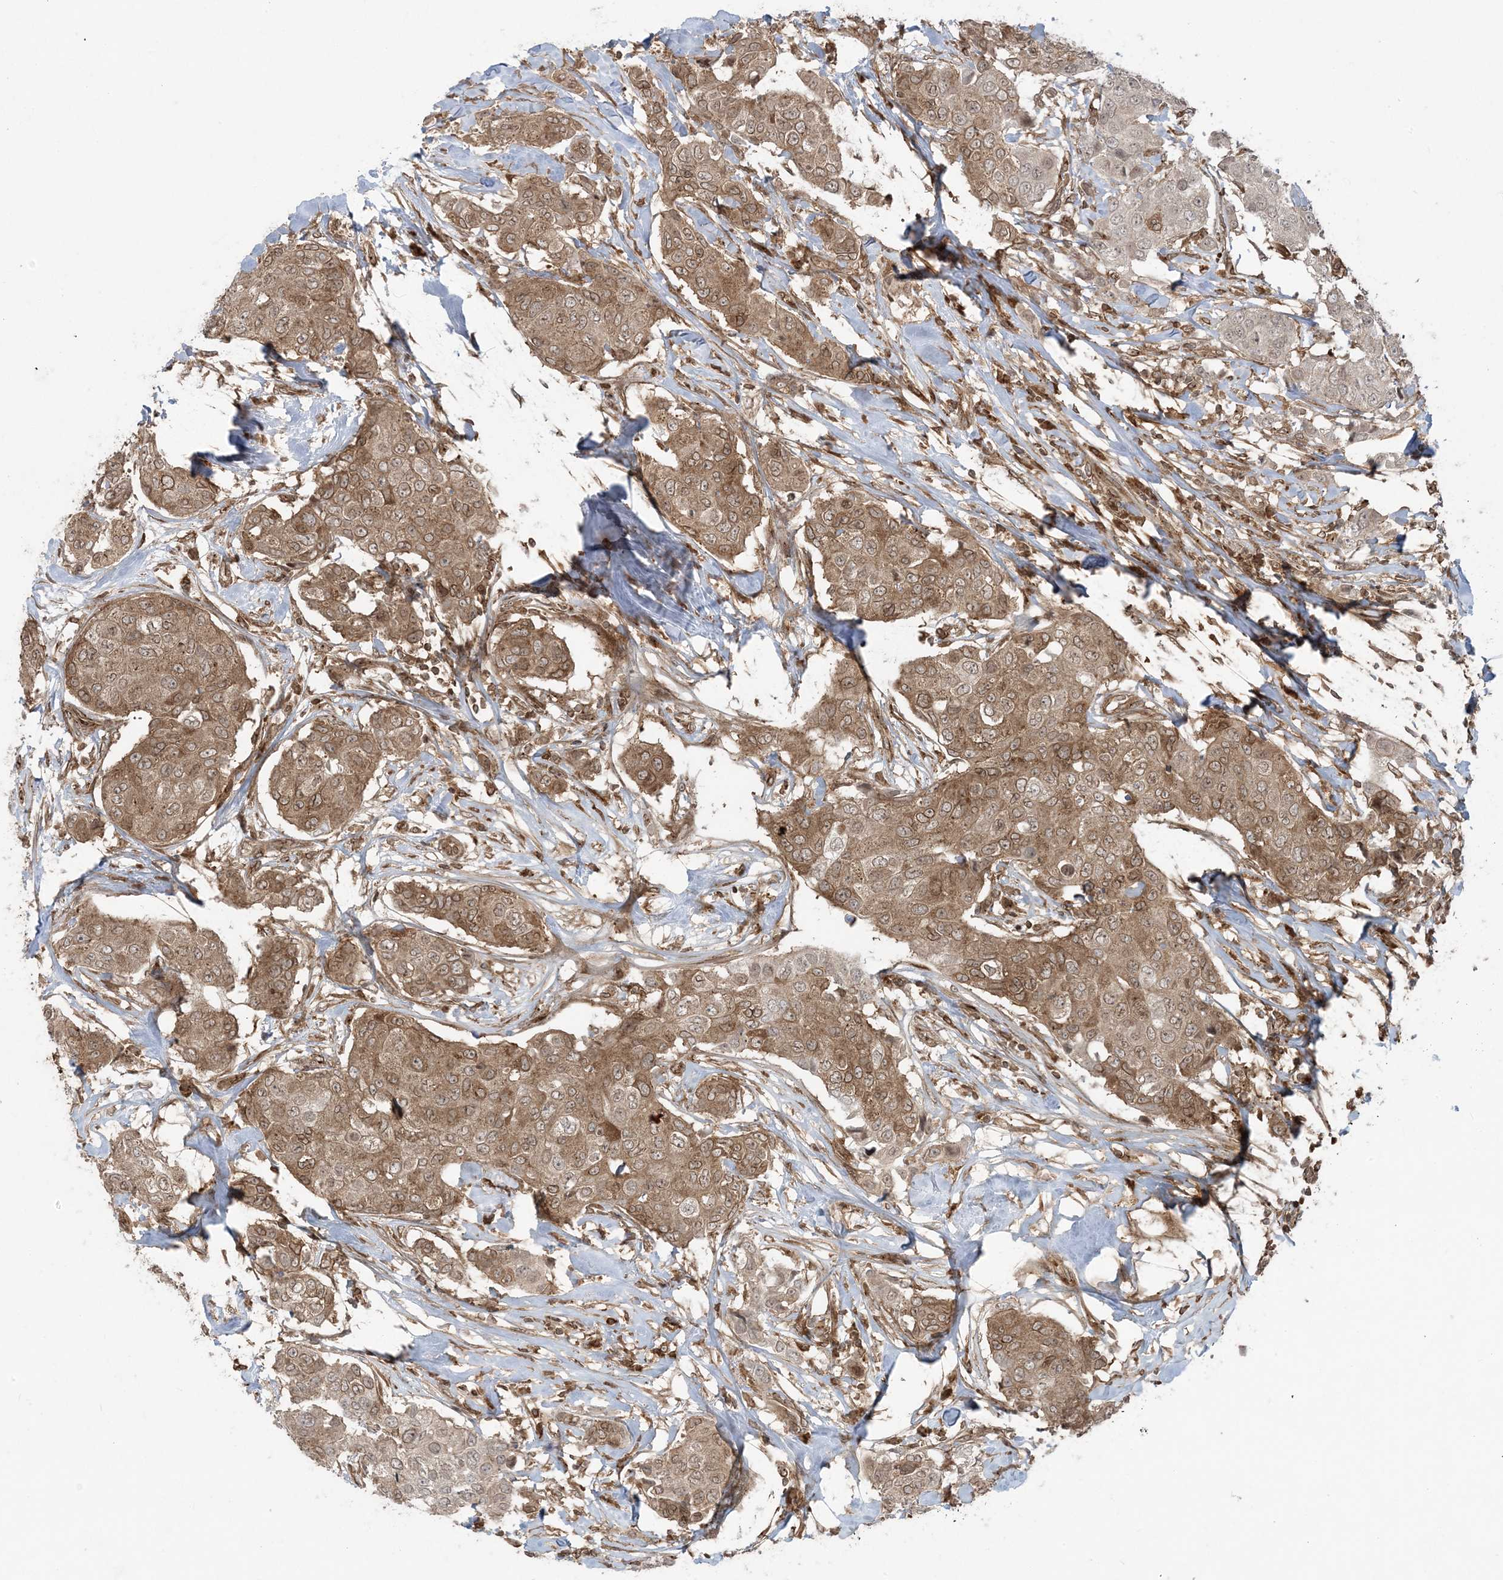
{"staining": {"intensity": "moderate", "quantity": "25%-75%", "location": "cytoplasmic/membranous"}, "tissue": "breast cancer", "cell_type": "Tumor cells", "image_type": "cancer", "snomed": [{"axis": "morphology", "description": "Duct carcinoma"}, {"axis": "topography", "description": "Breast"}], "caption": "An image showing moderate cytoplasmic/membranous expression in approximately 25%-75% of tumor cells in breast cancer, as visualized by brown immunohistochemical staining.", "gene": "DDX19B", "patient": {"sex": "female", "age": 80}}